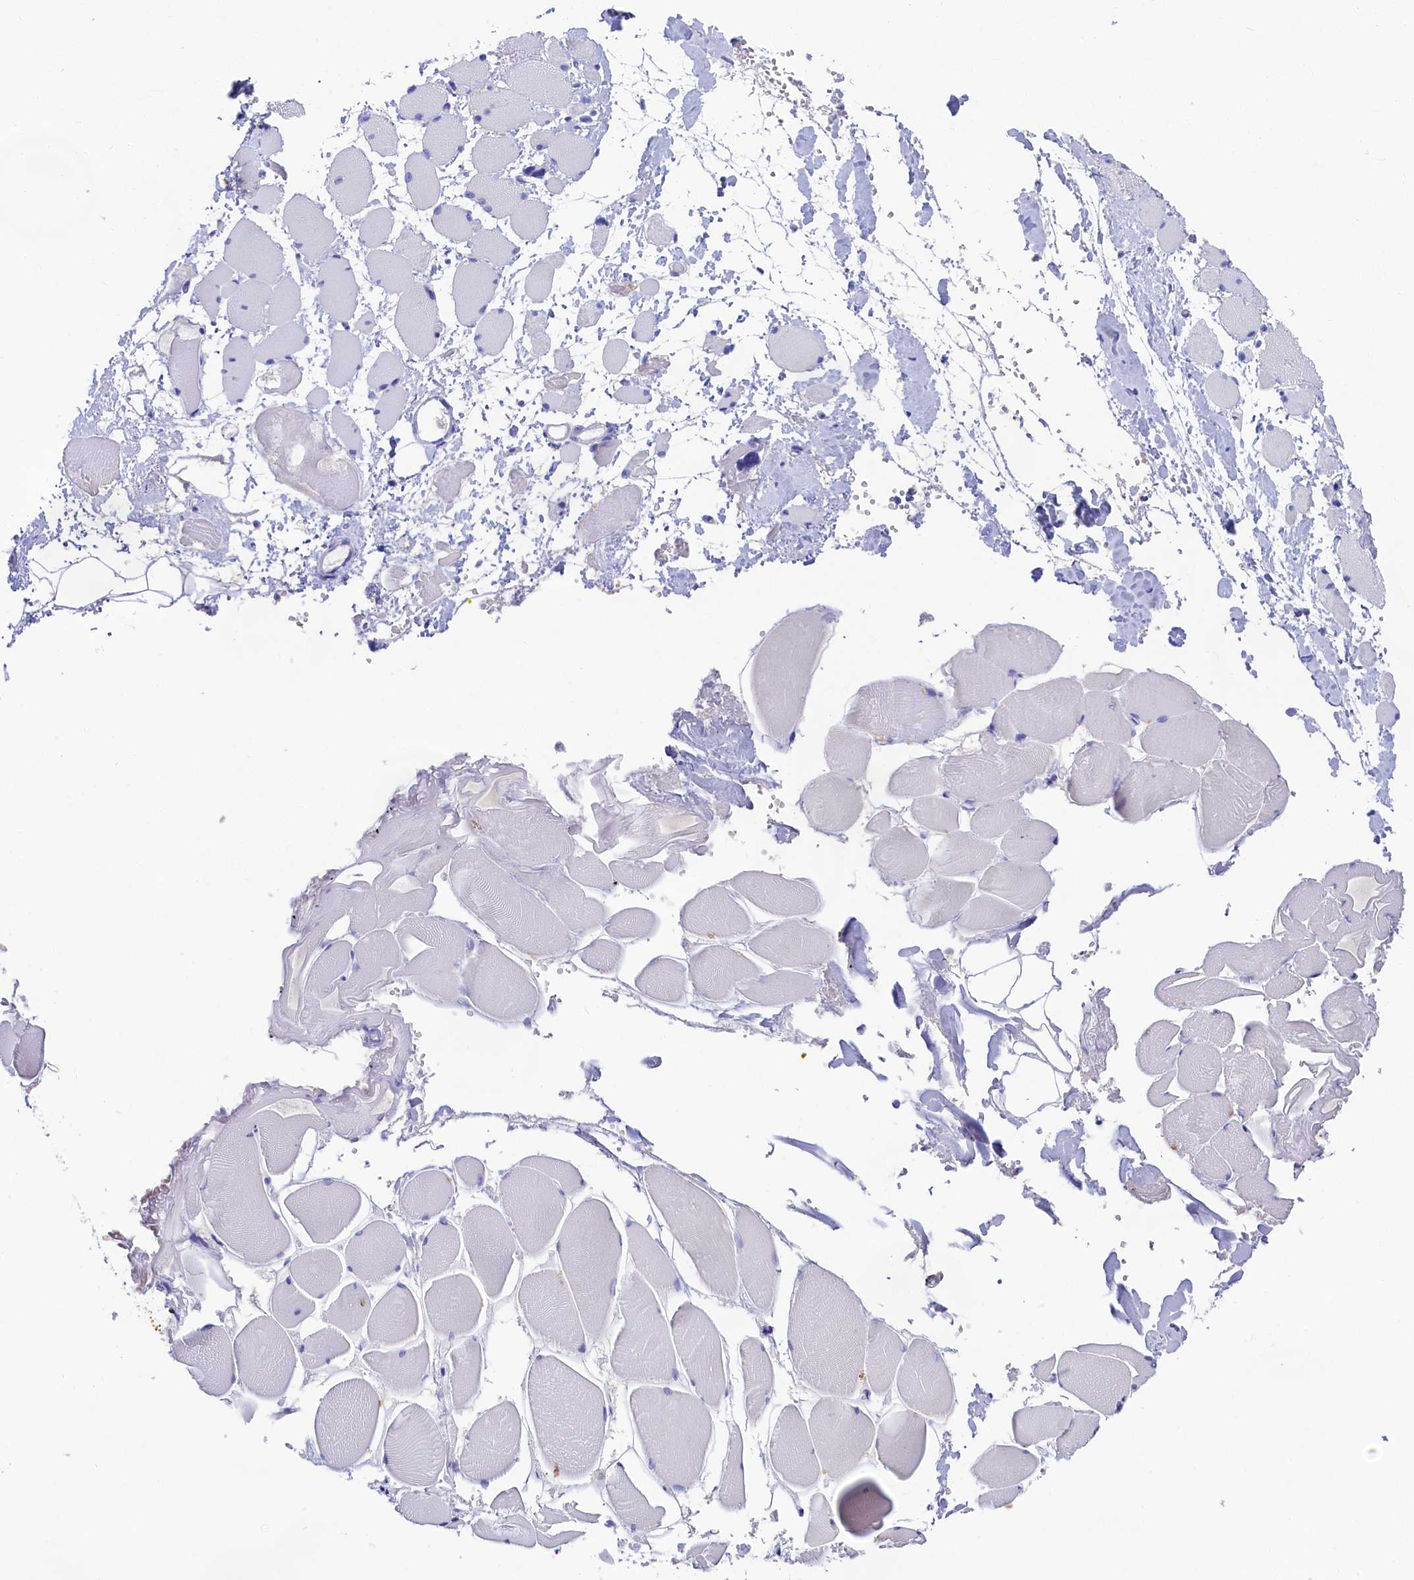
{"staining": {"intensity": "negative", "quantity": "none", "location": "none"}, "tissue": "skeletal muscle", "cell_type": "Myocytes", "image_type": "normal", "snomed": [{"axis": "morphology", "description": "Normal tissue, NOS"}, {"axis": "morphology", "description": "Basal cell carcinoma"}, {"axis": "topography", "description": "Skeletal muscle"}], "caption": "Histopathology image shows no significant protein positivity in myocytes of unremarkable skeletal muscle.", "gene": "SULT2A1", "patient": {"sex": "female", "age": 64}}